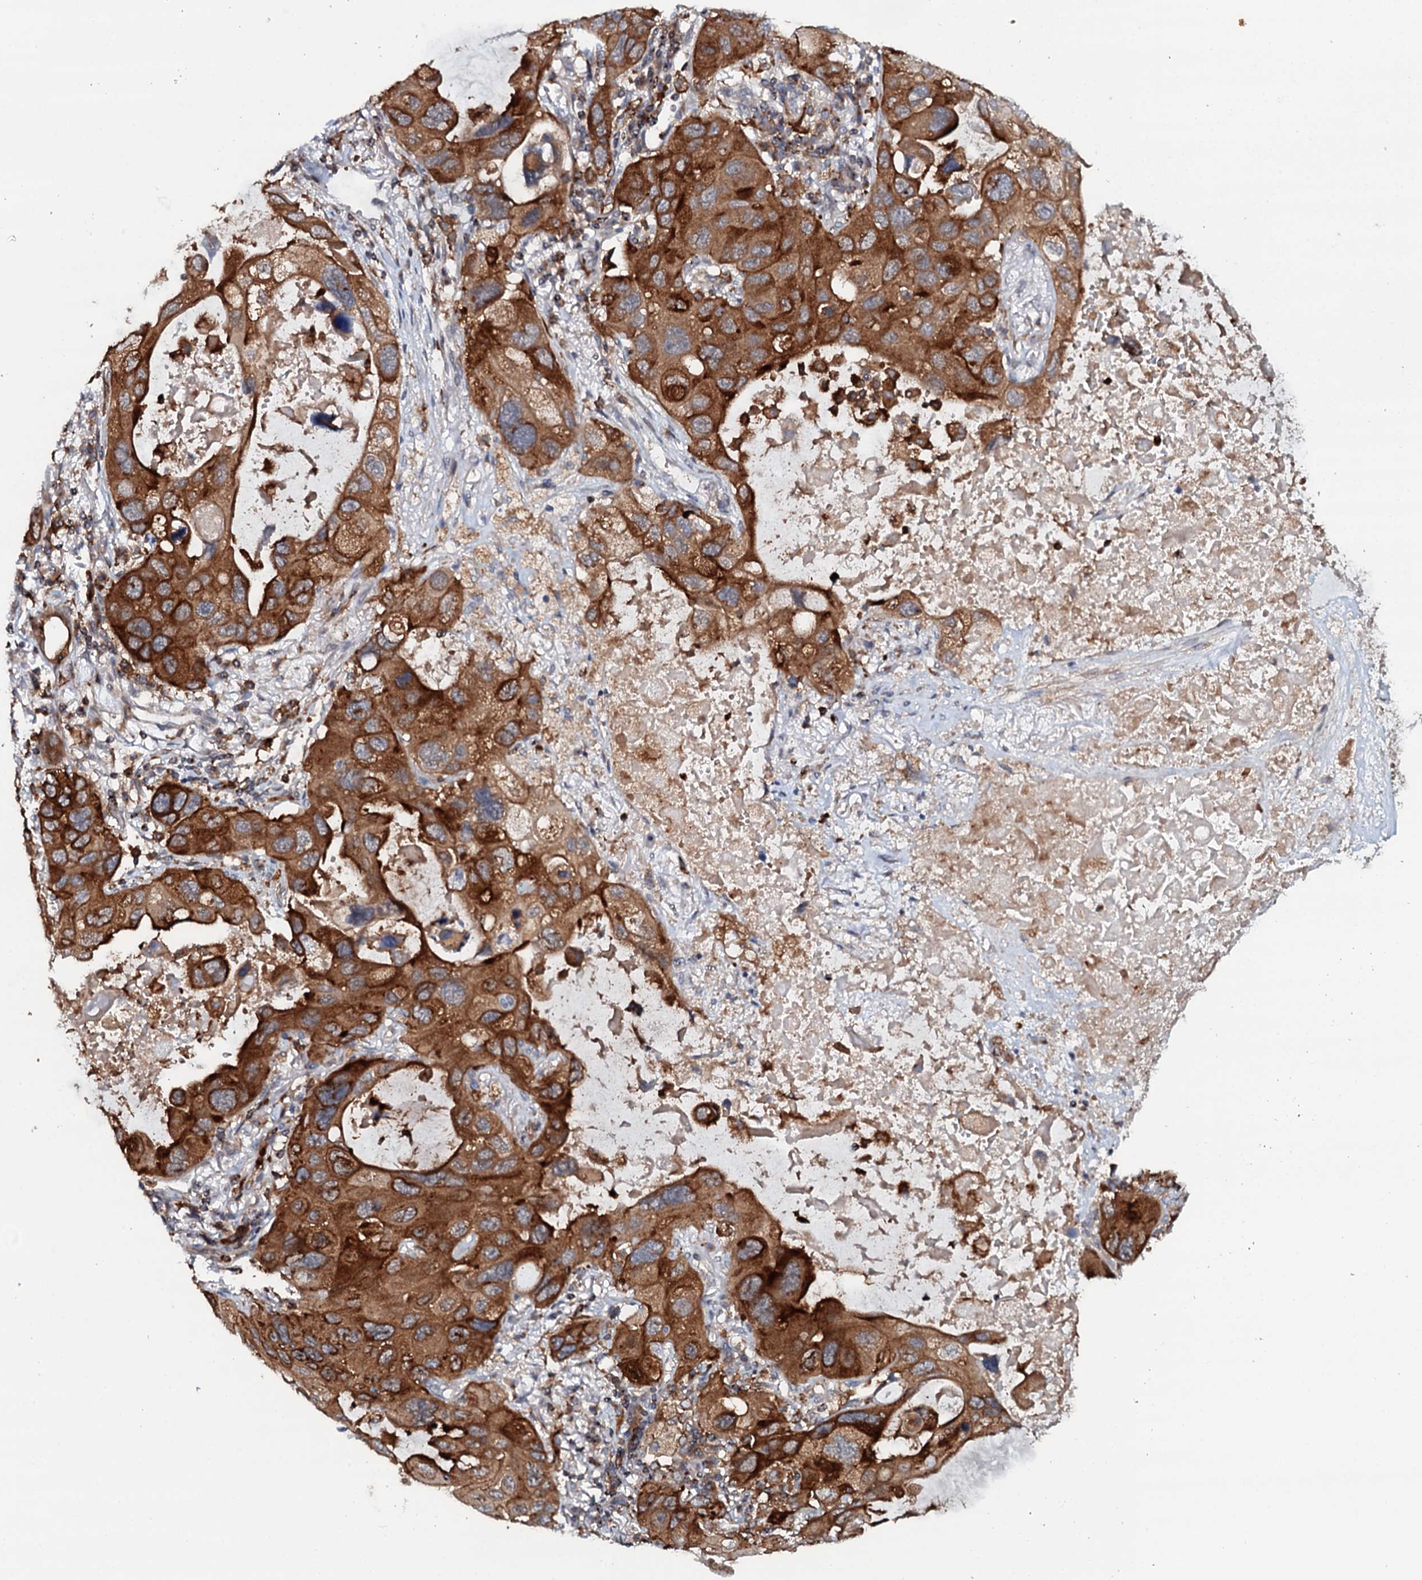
{"staining": {"intensity": "strong", "quantity": ">75%", "location": "cytoplasmic/membranous"}, "tissue": "lung cancer", "cell_type": "Tumor cells", "image_type": "cancer", "snomed": [{"axis": "morphology", "description": "Squamous cell carcinoma, NOS"}, {"axis": "topography", "description": "Lung"}], "caption": "Strong cytoplasmic/membranous staining is present in about >75% of tumor cells in squamous cell carcinoma (lung).", "gene": "VAMP8", "patient": {"sex": "female", "age": 73}}